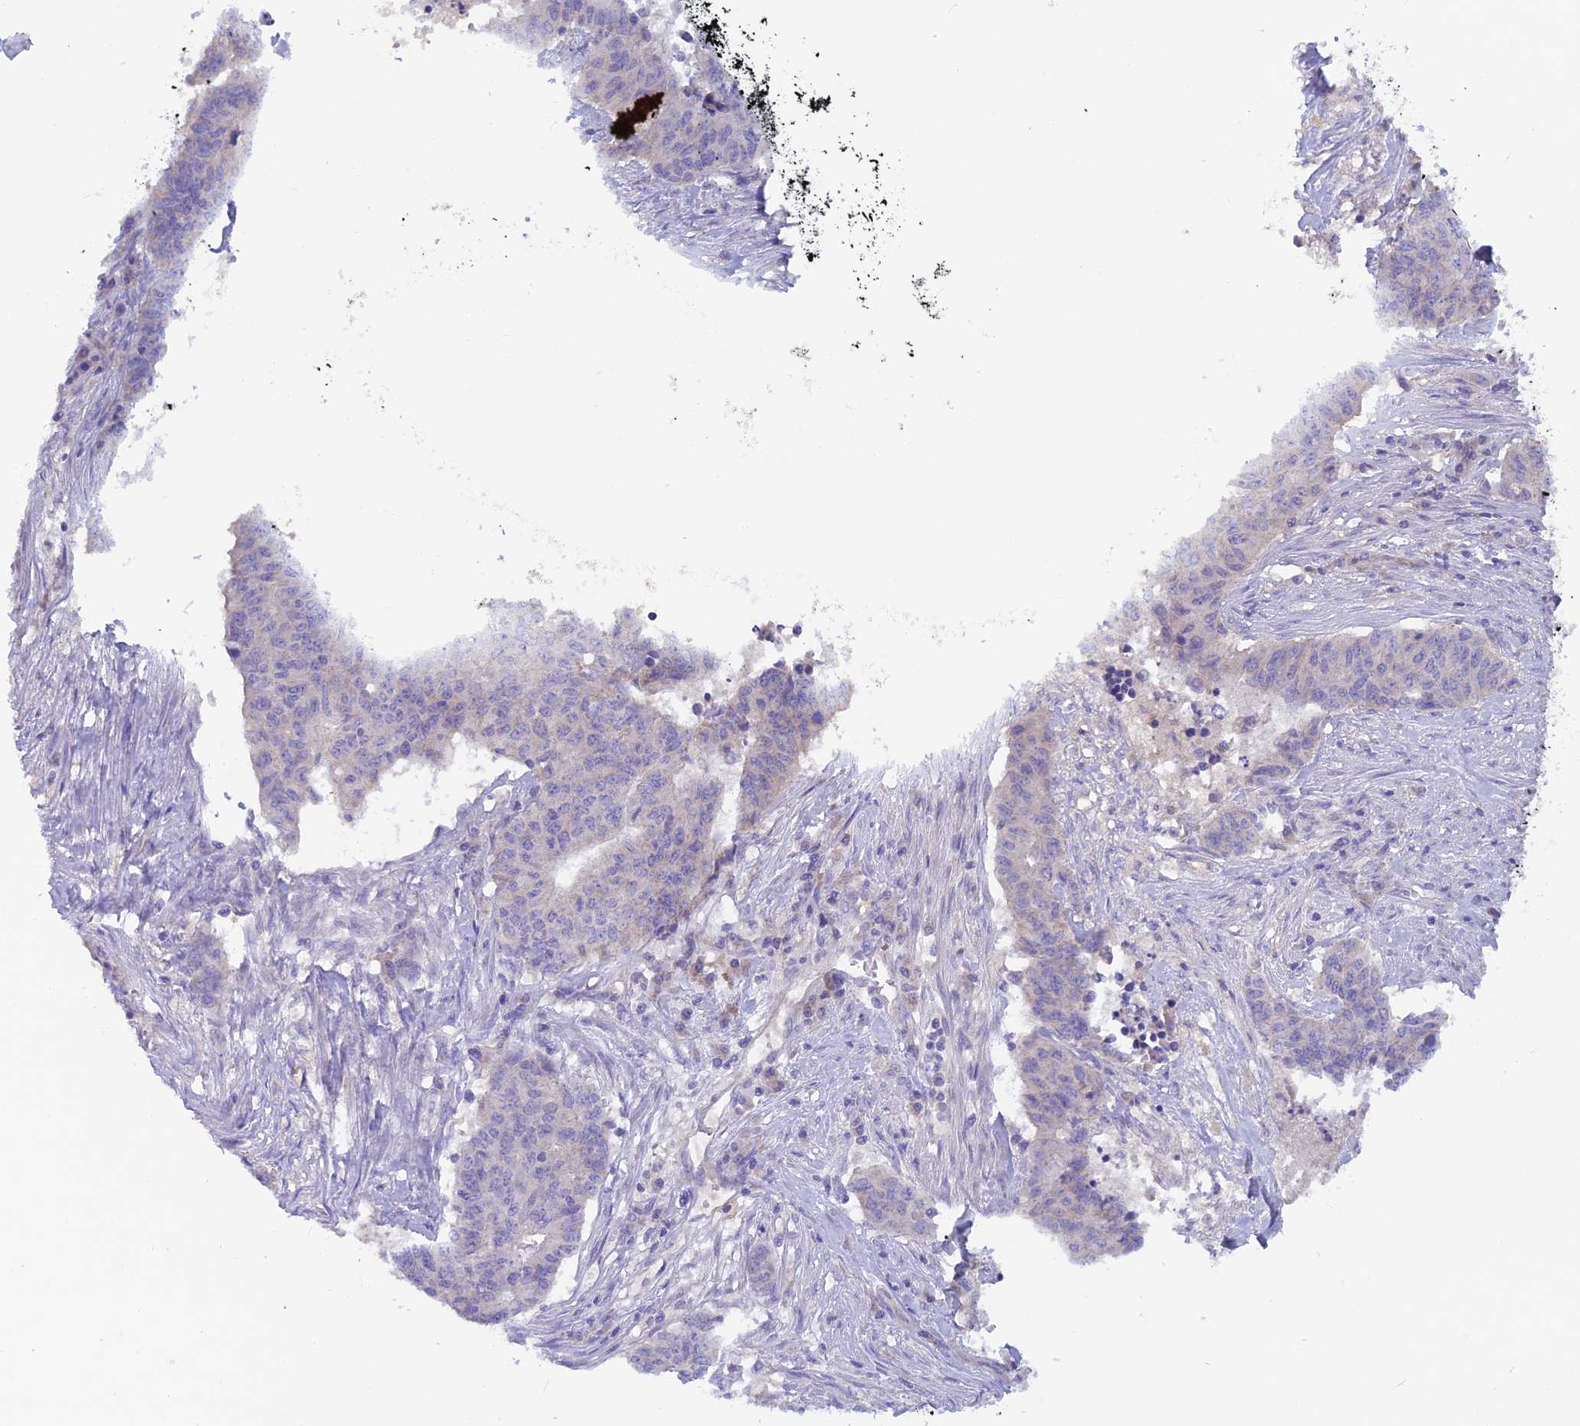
{"staining": {"intensity": "negative", "quantity": "none", "location": "none"}, "tissue": "endometrial cancer", "cell_type": "Tumor cells", "image_type": "cancer", "snomed": [{"axis": "morphology", "description": "Adenocarcinoma, NOS"}, {"axis": "topography", "description": "Endometrium"}], "caption": "A histopathology image of endometrial cancer (adenocarcinoma) stained for a protein displays no brown staining in tumor cells.", "gene": "PZP", "patient": {"sex": "female", "age": 59}}